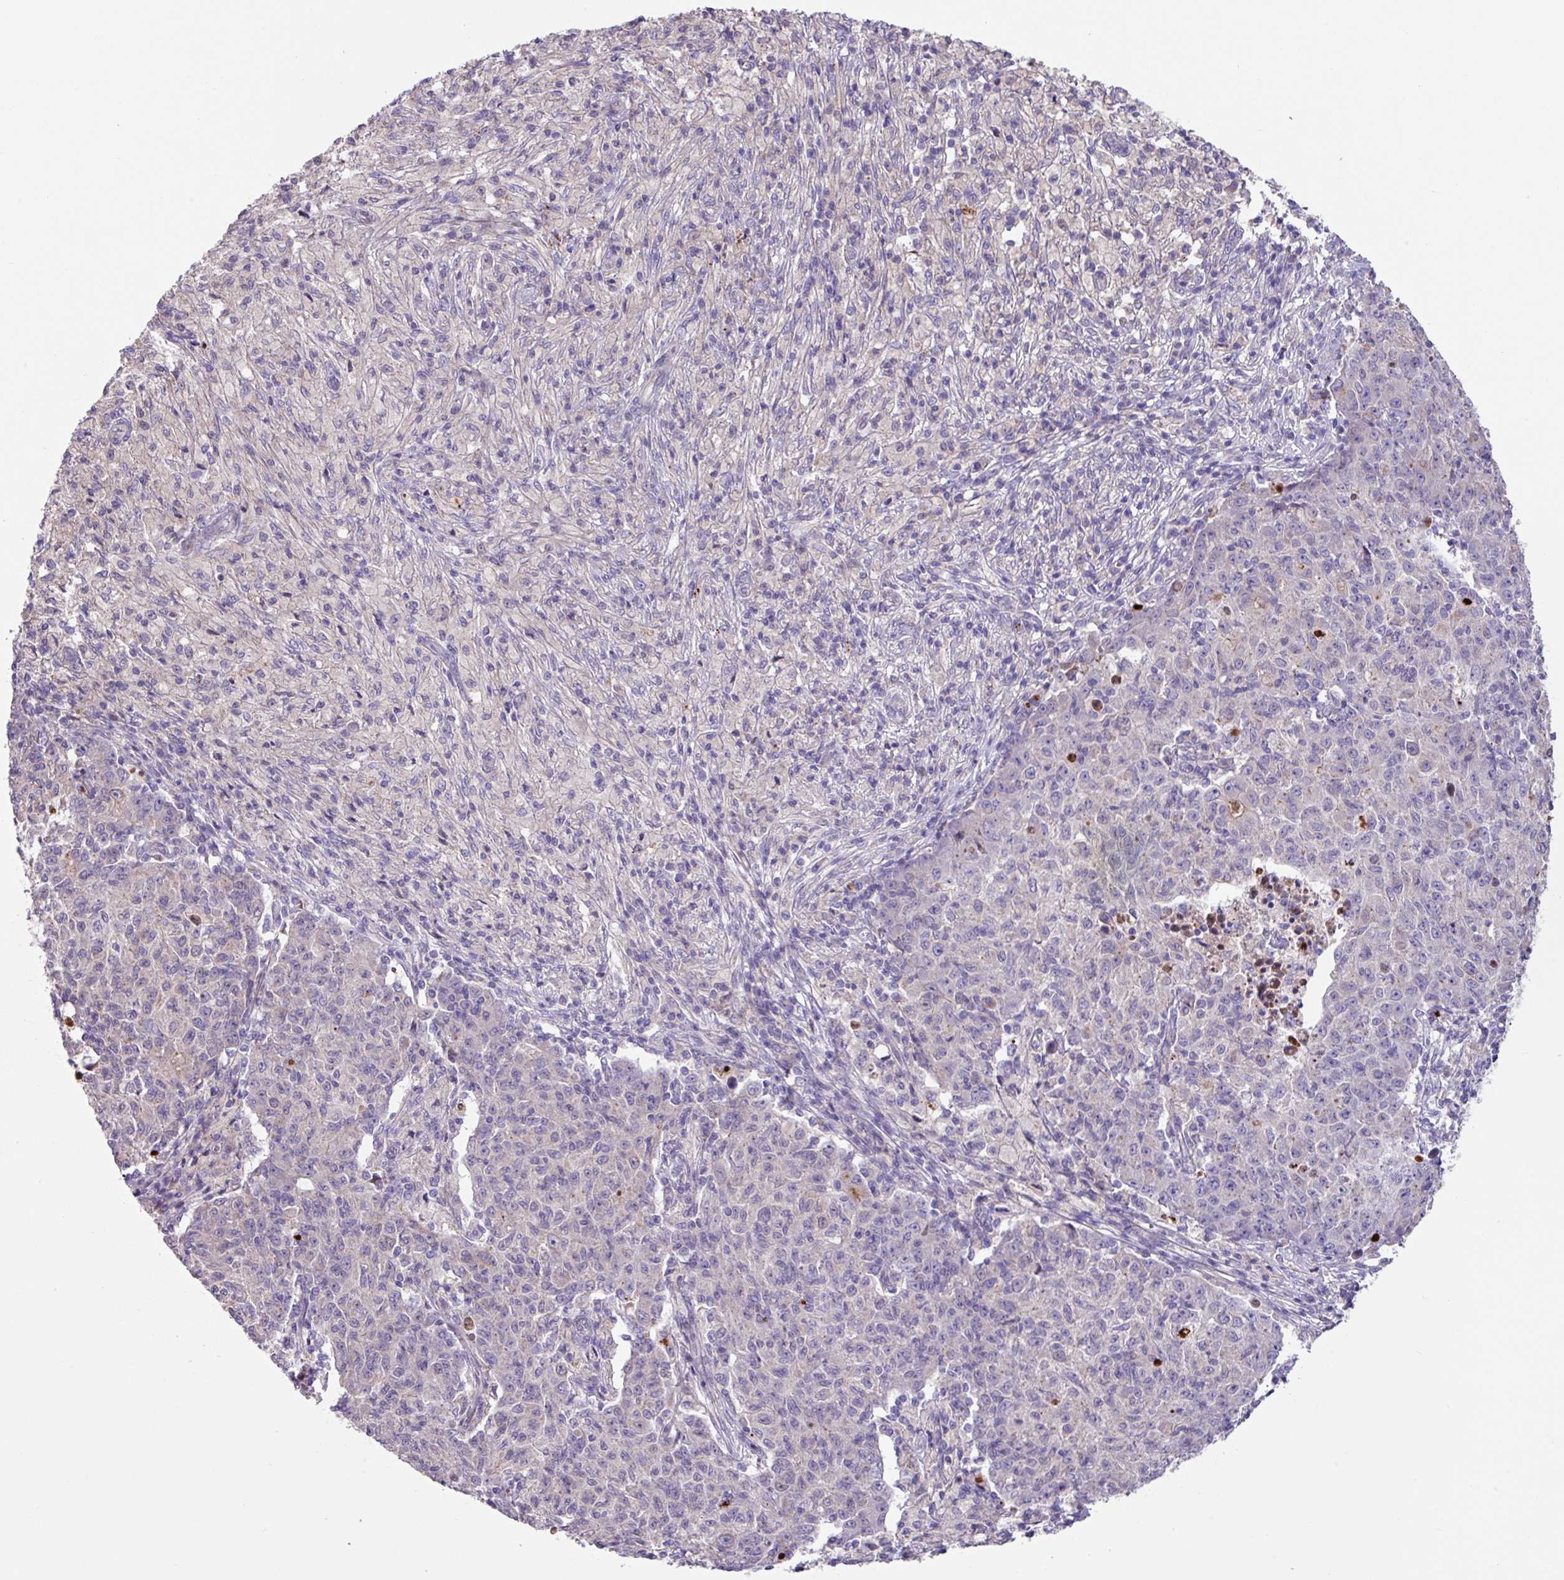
{"staining": {"intensity": "negative", "quantity": "none", "location": "none"}, "tissue": "ovarian cancer", "cell_type": "Tumor cells", "image_type": "cancer", "snomed": [{"axis": "morphology", "description": "Carcinoma, endometroid"}, {"axis": "topography", "description": "Ovary"}], "caption": "Ovarian cancer stained for a protein using immunohistochemistry demonstrates no staining tumor cells.", "gene": "IQCJ", "patient": {"sex": "female", "age": 42}}